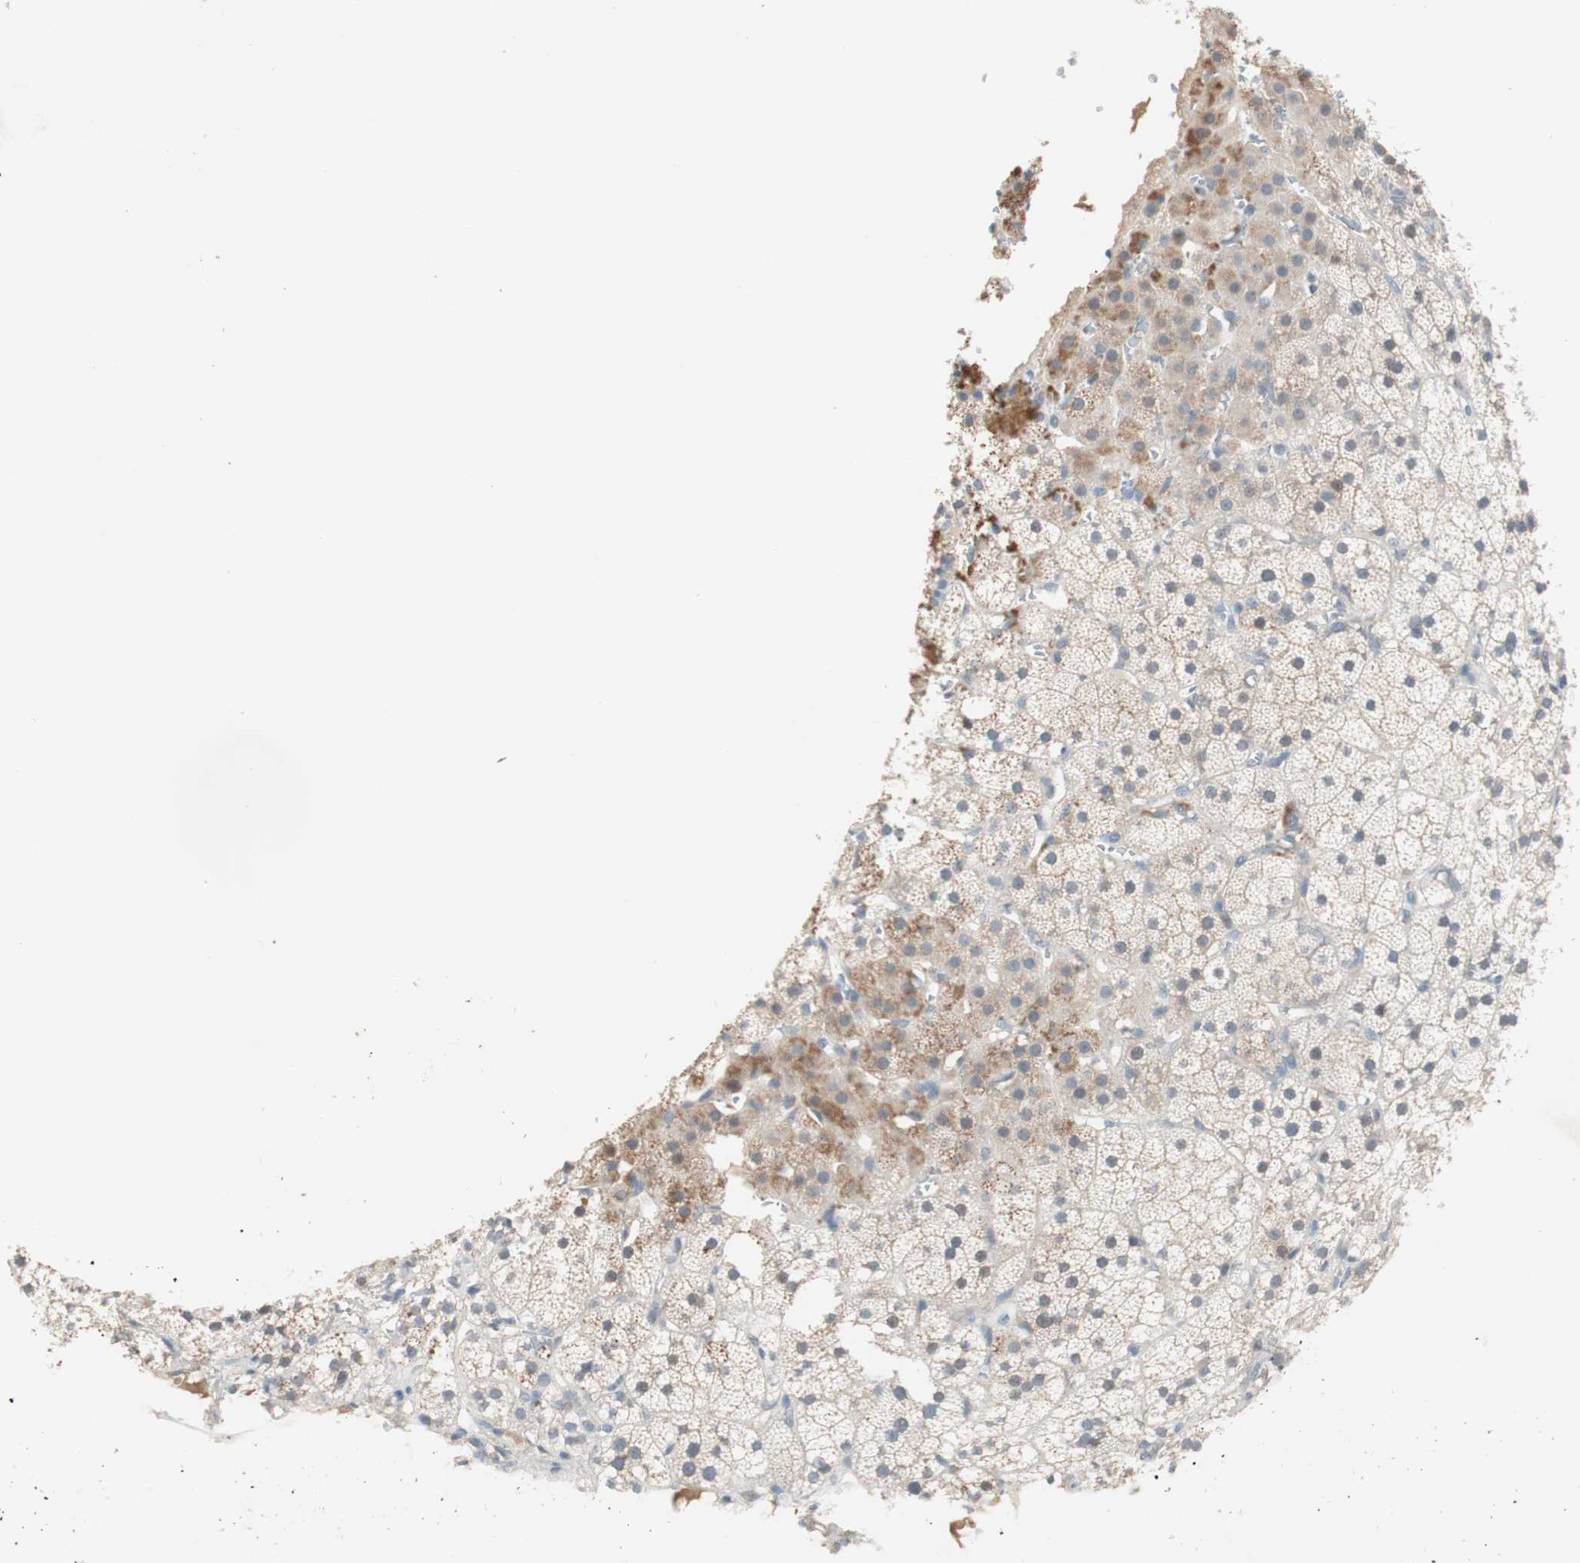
{"staining": {"intensity": "moderate", "quantity": "<25%", "location": "cytoplasmic/membranous"}, "tissue": "adrenal gland", "cell_type": "Glandular cells", "image_type": "normal", "snomed": [{"axis": "morphology", "description": "Normal tissue, NOS"}, {"axis": "topography", "description": "Adrenal gland"}], "caption": "Immunohistochemical staining of unremarkable adrenal gland shows <25% levels of moderate cytoplasmic/membranous protein positivity in approximately <25% of glandular cells. The protein of interest is stained brown, and the nuclei are stained in blue (DAB IHC with brightfield microscopy, high magnification).", "gene": "KHK", "patient": {"sex": "male", "age": 35}}